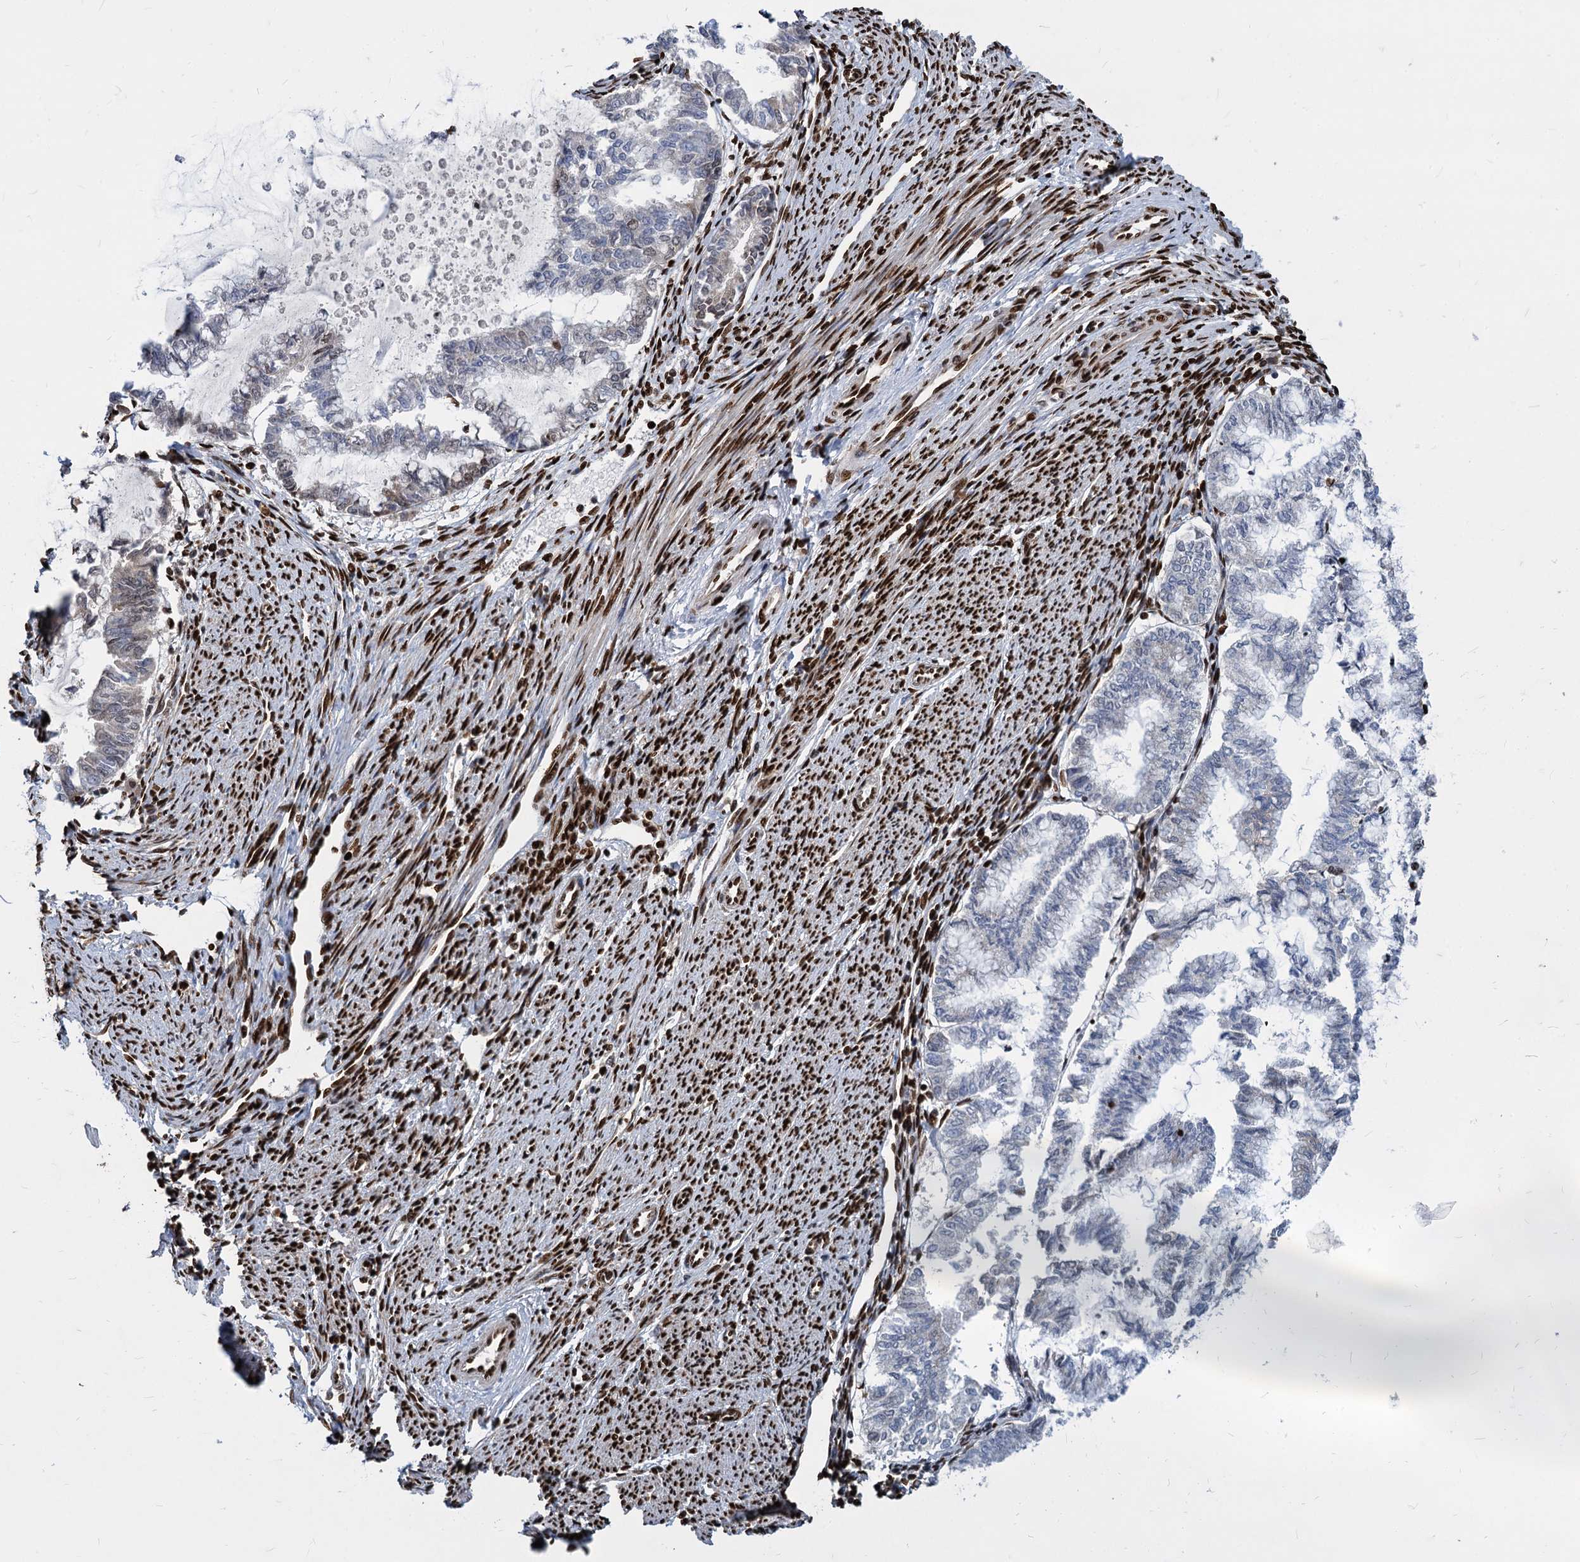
{"staining": {"intensity": "strong", "quantity": "<25%", "location": "nuclear"}, "tissue": "endometrial cancer", "cell_type": "Tumor cells", "image_type": "cancer", "snomed": [{"axis": "morphology", "description": "Adenocarcinoma, NOS"}, {"axis": "topography", "description": "Endometrium"}], "caption": "High-power microscopy captured an immunohistochemistry histopathology image of adenocarcinoma (endometrial), revealing strong nuclear expression in about <25% of tumor cells. (IHC, brightfield microscopy, high magnification).", "gene": "MECP2", "patient": {"sex": "female", "age": 79}}